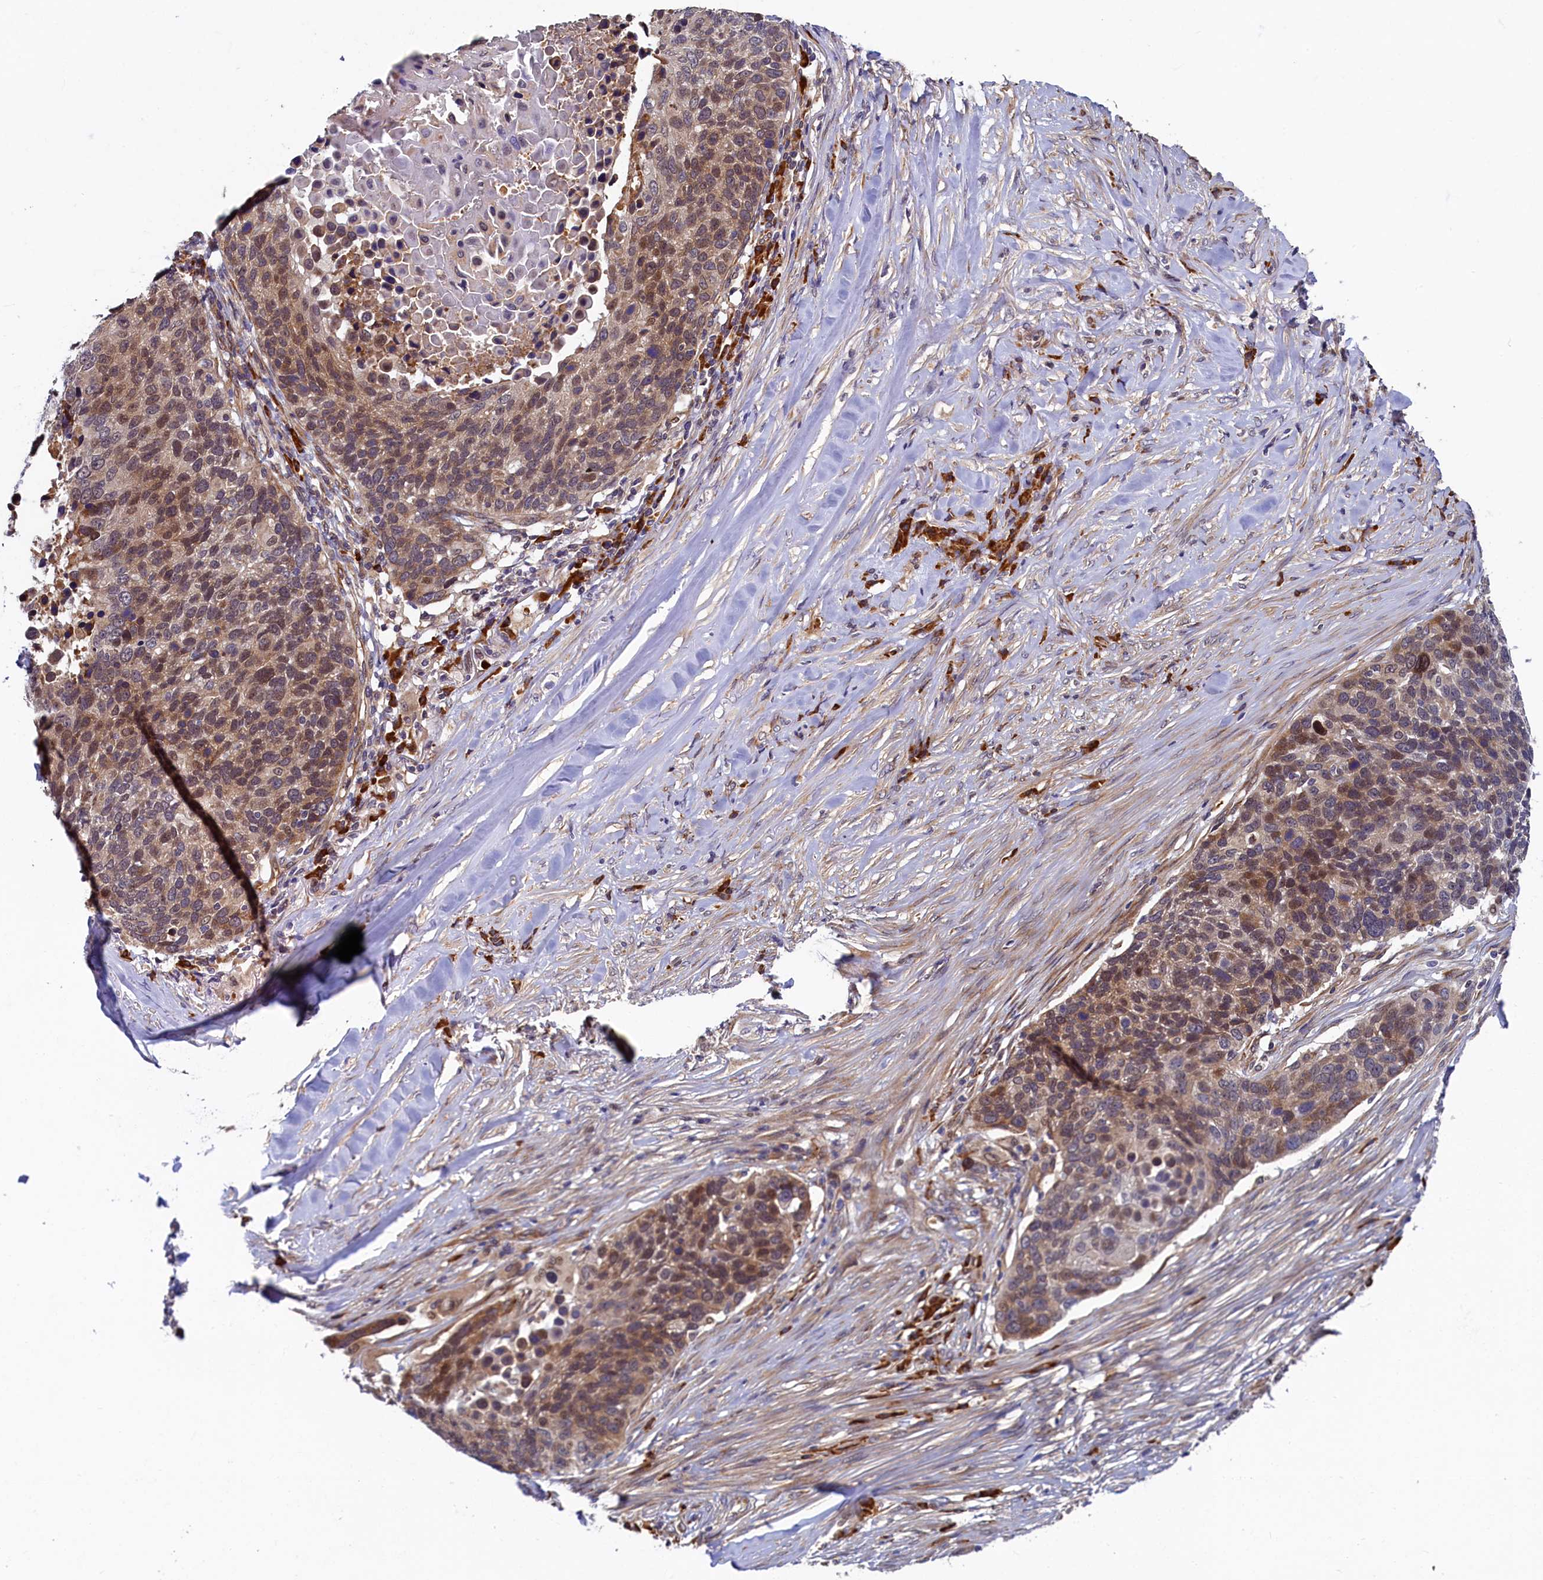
{"staining": {"intensity": "moderate", "quantity": ">75%", "location": "nuclear"}, "tissue": "lung cancer", "cell_type": "Tumor cells", "image_type": "cancer", "snomed": [{"axis": "morphology", "description": "Normal tissue, NOS"}, {"axis": "morphology", "description": "Squamous cell carcinoma, NOS"}, {"axis": "topography", "description": "Lymph node"}, {"axis": "topography", "description": "Lung"}], "caption": "Immunohistochemistry of squamous cell carcinoma (lung) displays medium levels of moderate nuclear positivity in about >75% of tumor cells.", "gene": "SLC16A14", "patient": {"sex": "male", "age": 66}}